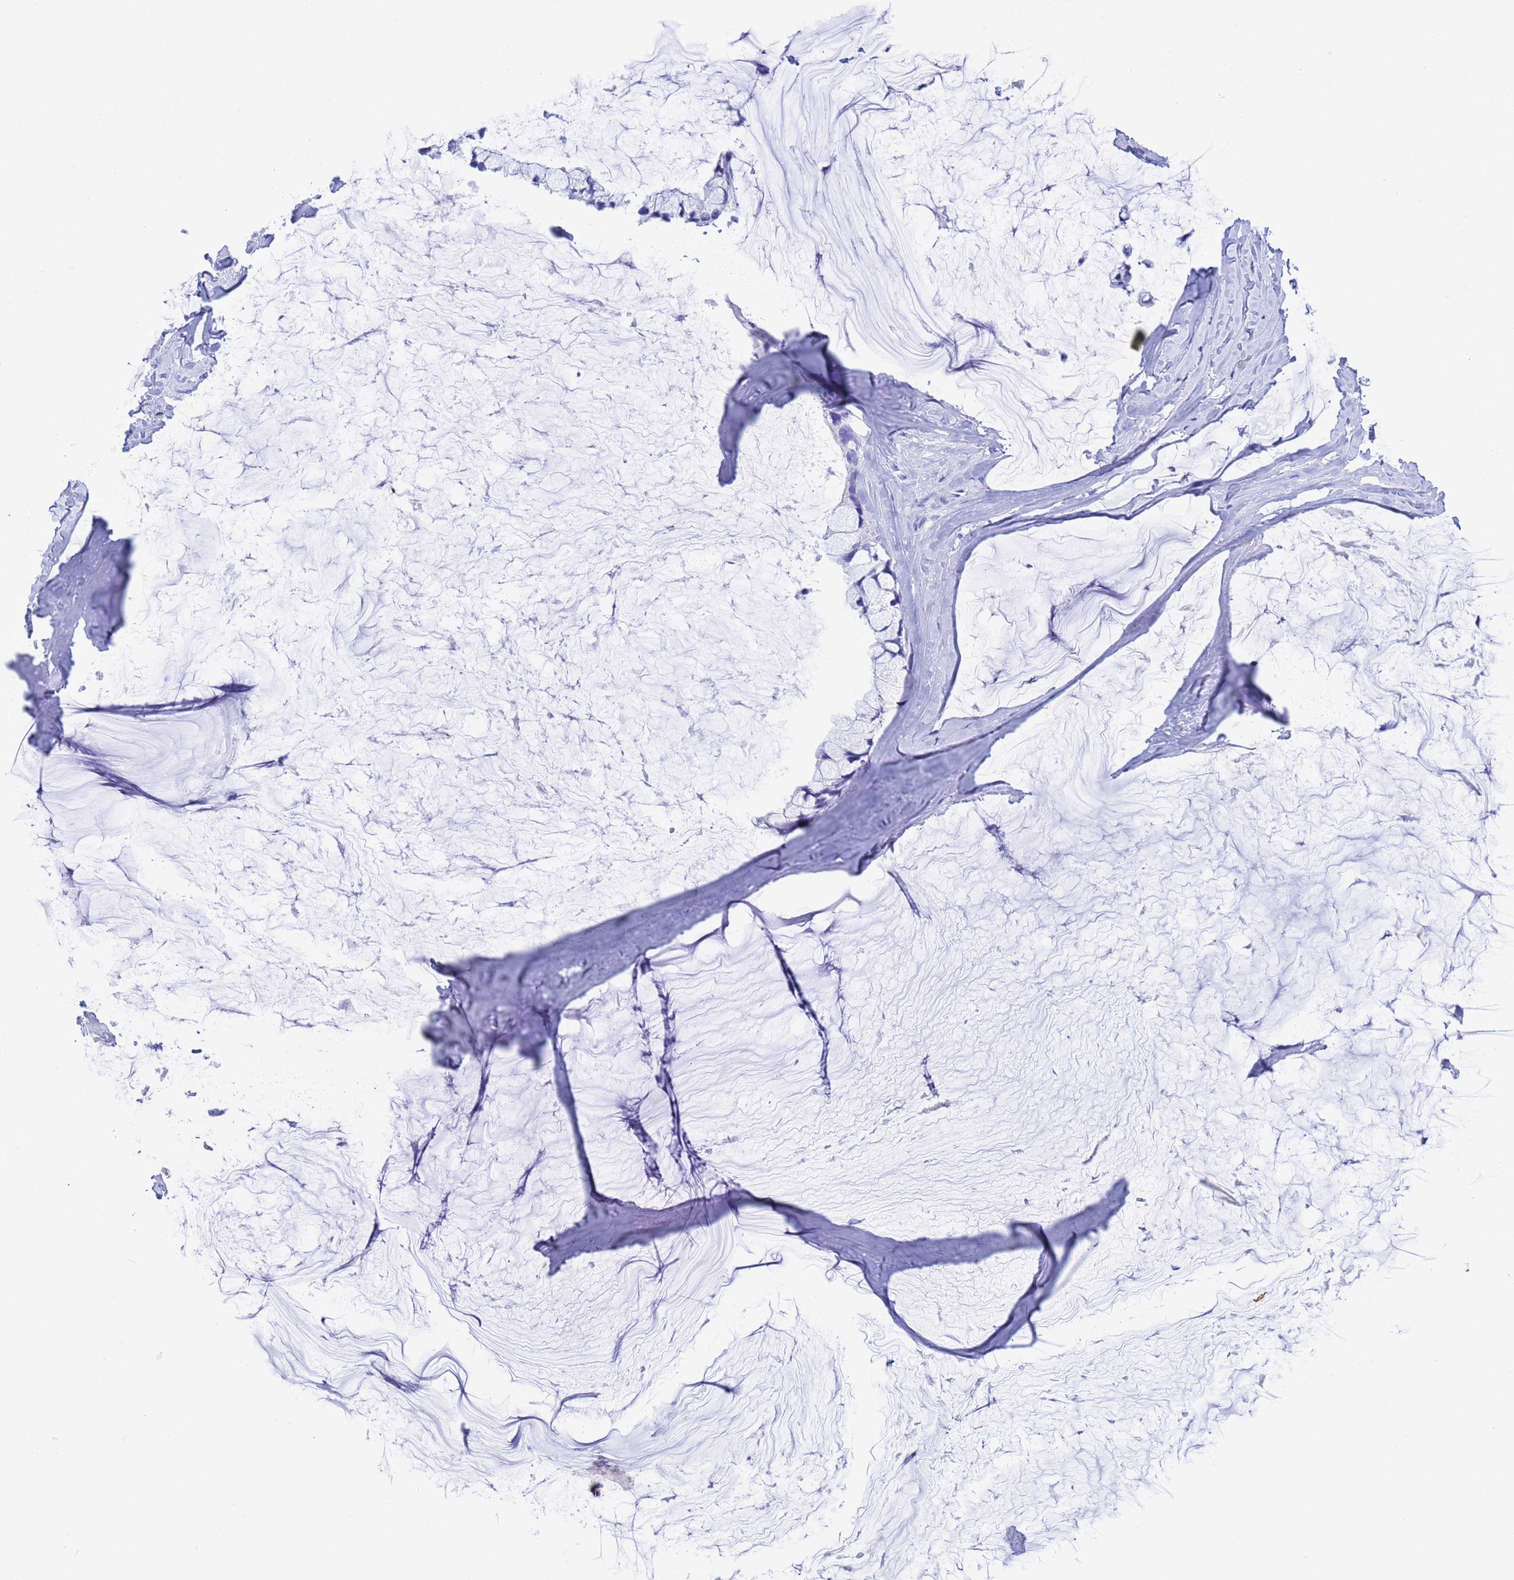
{"staining": {"intensity": "negative", "quantity": "none", "location": "none"}, "tissue": "ovarian cancer", "cell_type": "Tumor cells", "image_type": "cancer", "snomed": [{"axis": "morphology", "description": "Cystadenocarcinoma, mucinous, NOS"}, {"axis": "topography", "description": "Ovary"}], "caption": "Ovarian mucinous cystadenocarcinoma stained for a protein using immunohistochemistry (IHC) demonstrates no expression tumor cells.", "gene": "GSTM1", "patient": {"sex": "female", "age": 39}}